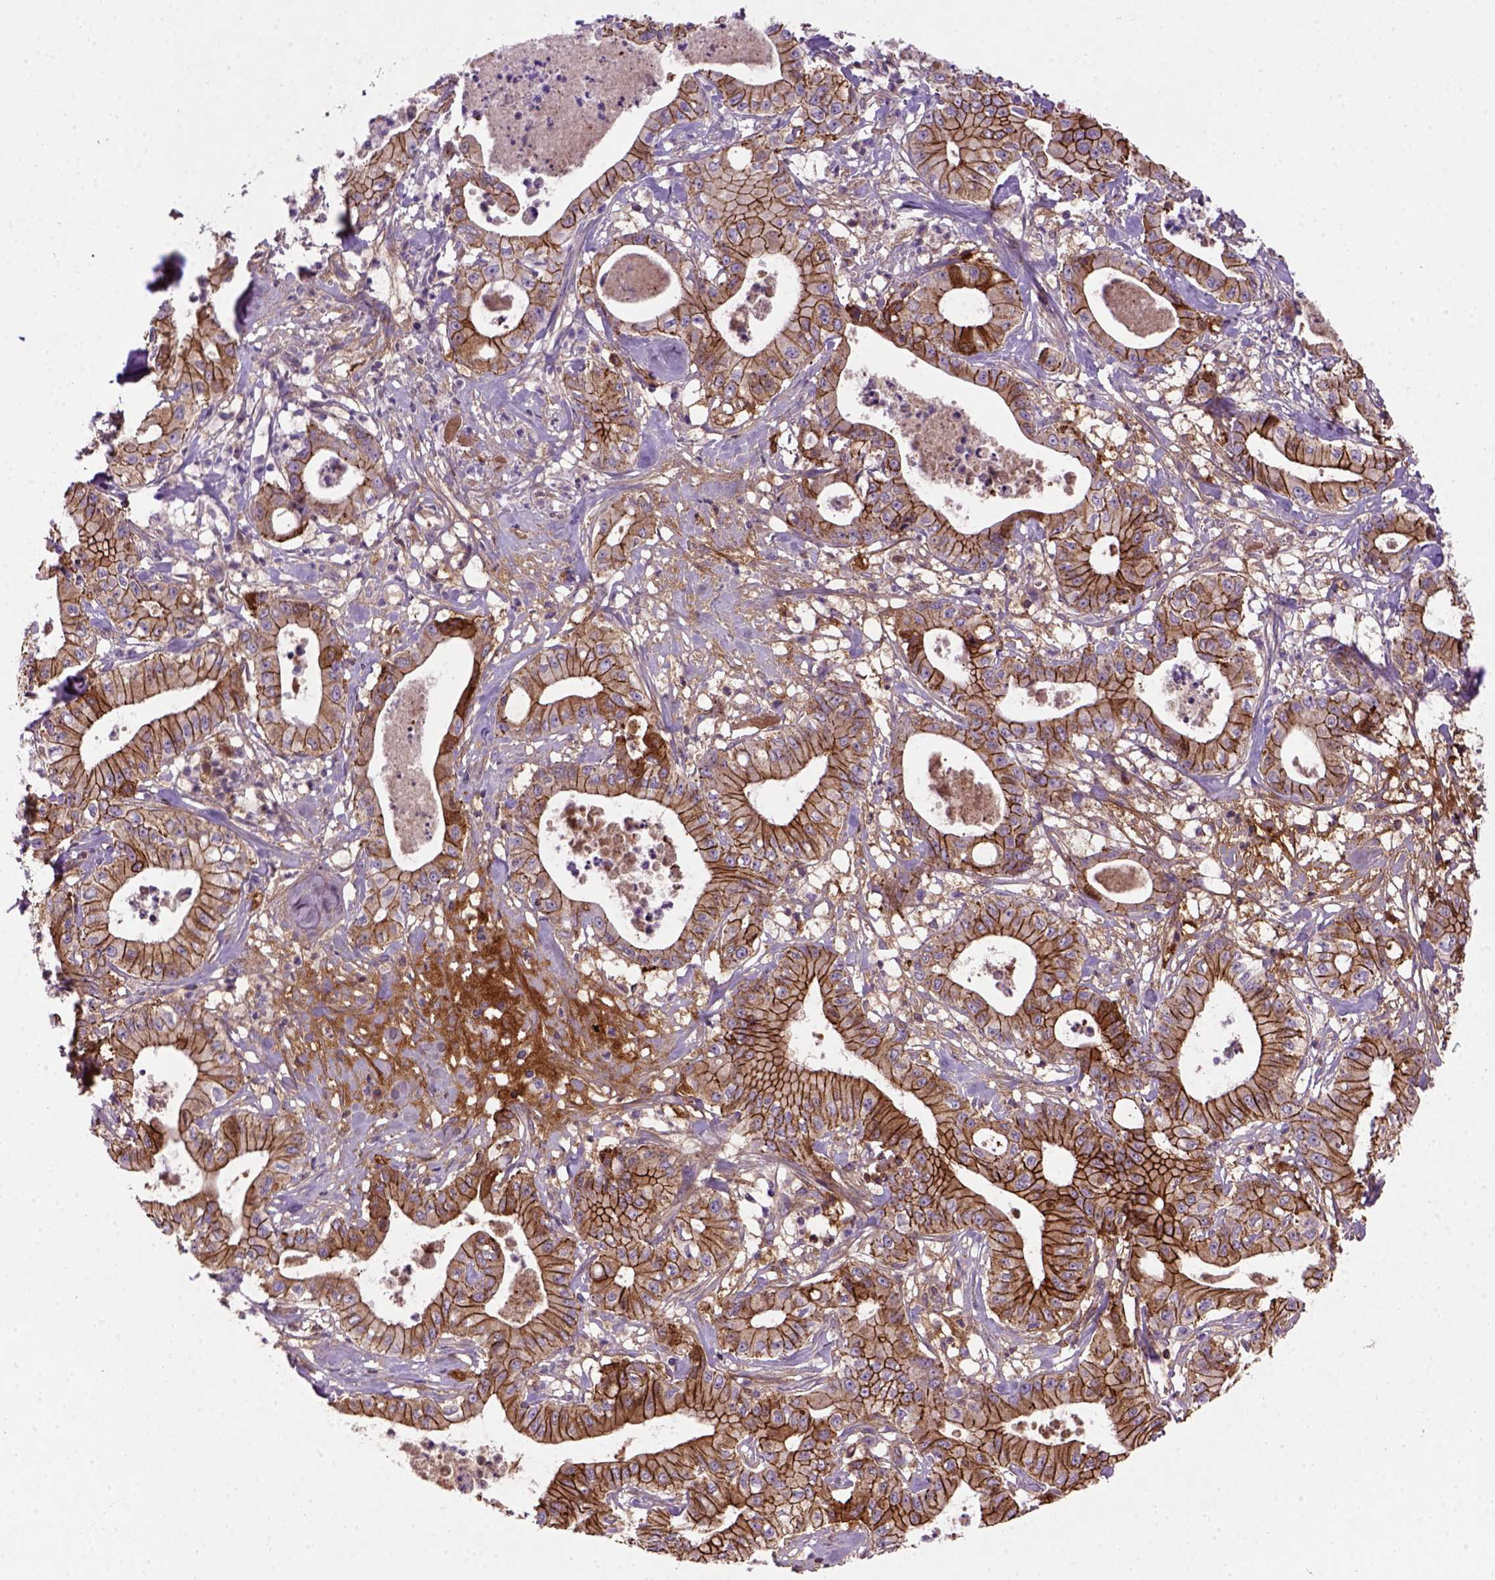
{"staining": {"intensity": "strong", "quantity": ">75%", "location": "cytoplasmic/membranous"}, "tissue": "pancreatic cancer", "cell_type": "Tumor cells", "image_type": "cancer", "snomed": [{"axis": "morphology", "description": "Adenocarcinoma, NOS"}, {"axis": "topography", "description": "Pancreas"}], "caption": "Protein expression analysis of pancreatic cancer reveals strong cytoplasmic/membranous staining in approximately >75% of tumor cells.", "gene": "CDH1", "patient": {"sex": "male", "age": 71}}